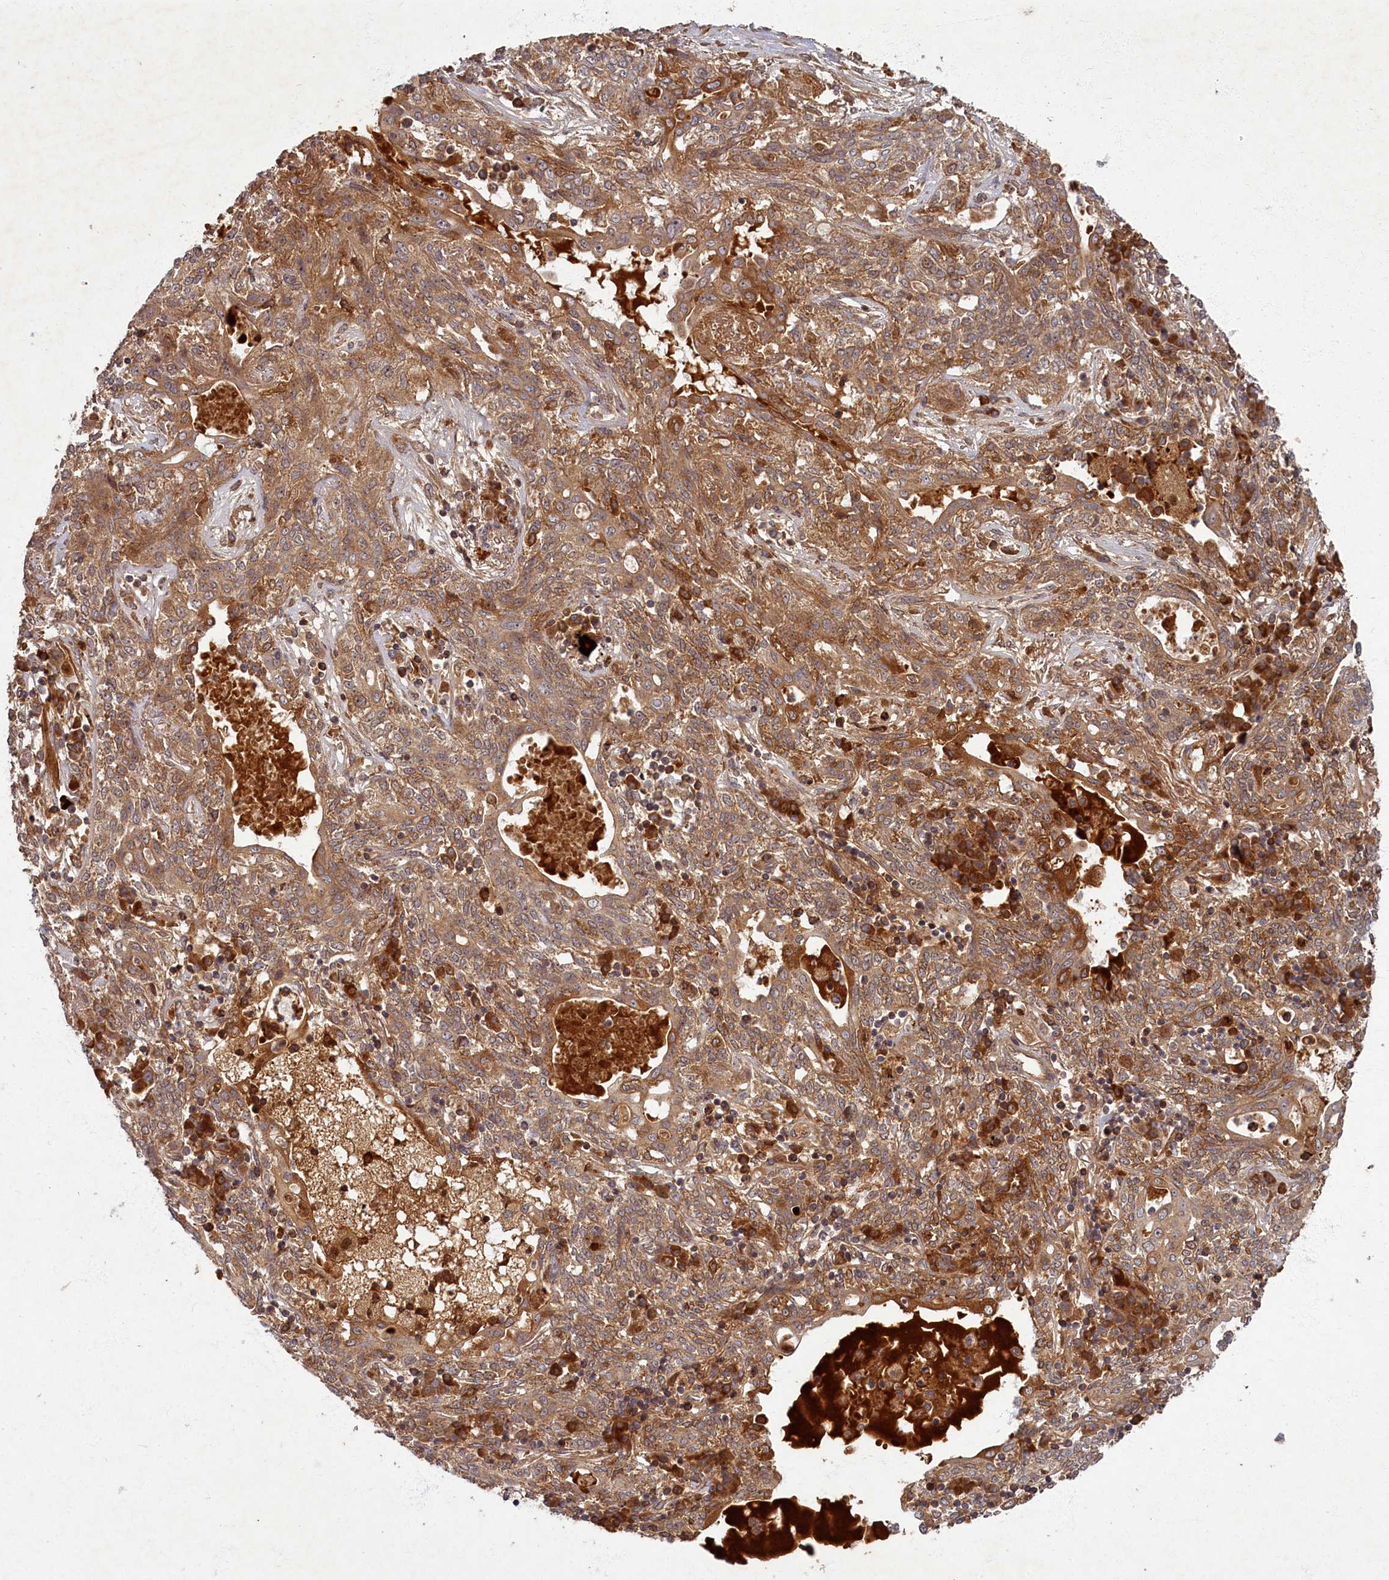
{"staining": {"intensity": "moderate", "quantity": ">75%", "location": "cytoplasmic/membranous"}, "tissue": "lung cancer", "cell_type": "Tumor cells", "image_type": "cancer", "snomed": [{"axis": "morphology", "description": "Squamous cell carcinoma, NOS"}, {"axis": "topography", "description": "Lung"}], "caption": "Lung cancer stained for a protein (brown) reveals moderate cytoplasmic/membranous positive positivity in approximately >75% of tumor cells.", "gene": "BICD1", "patient": {"sex": "female", "age": 70}}